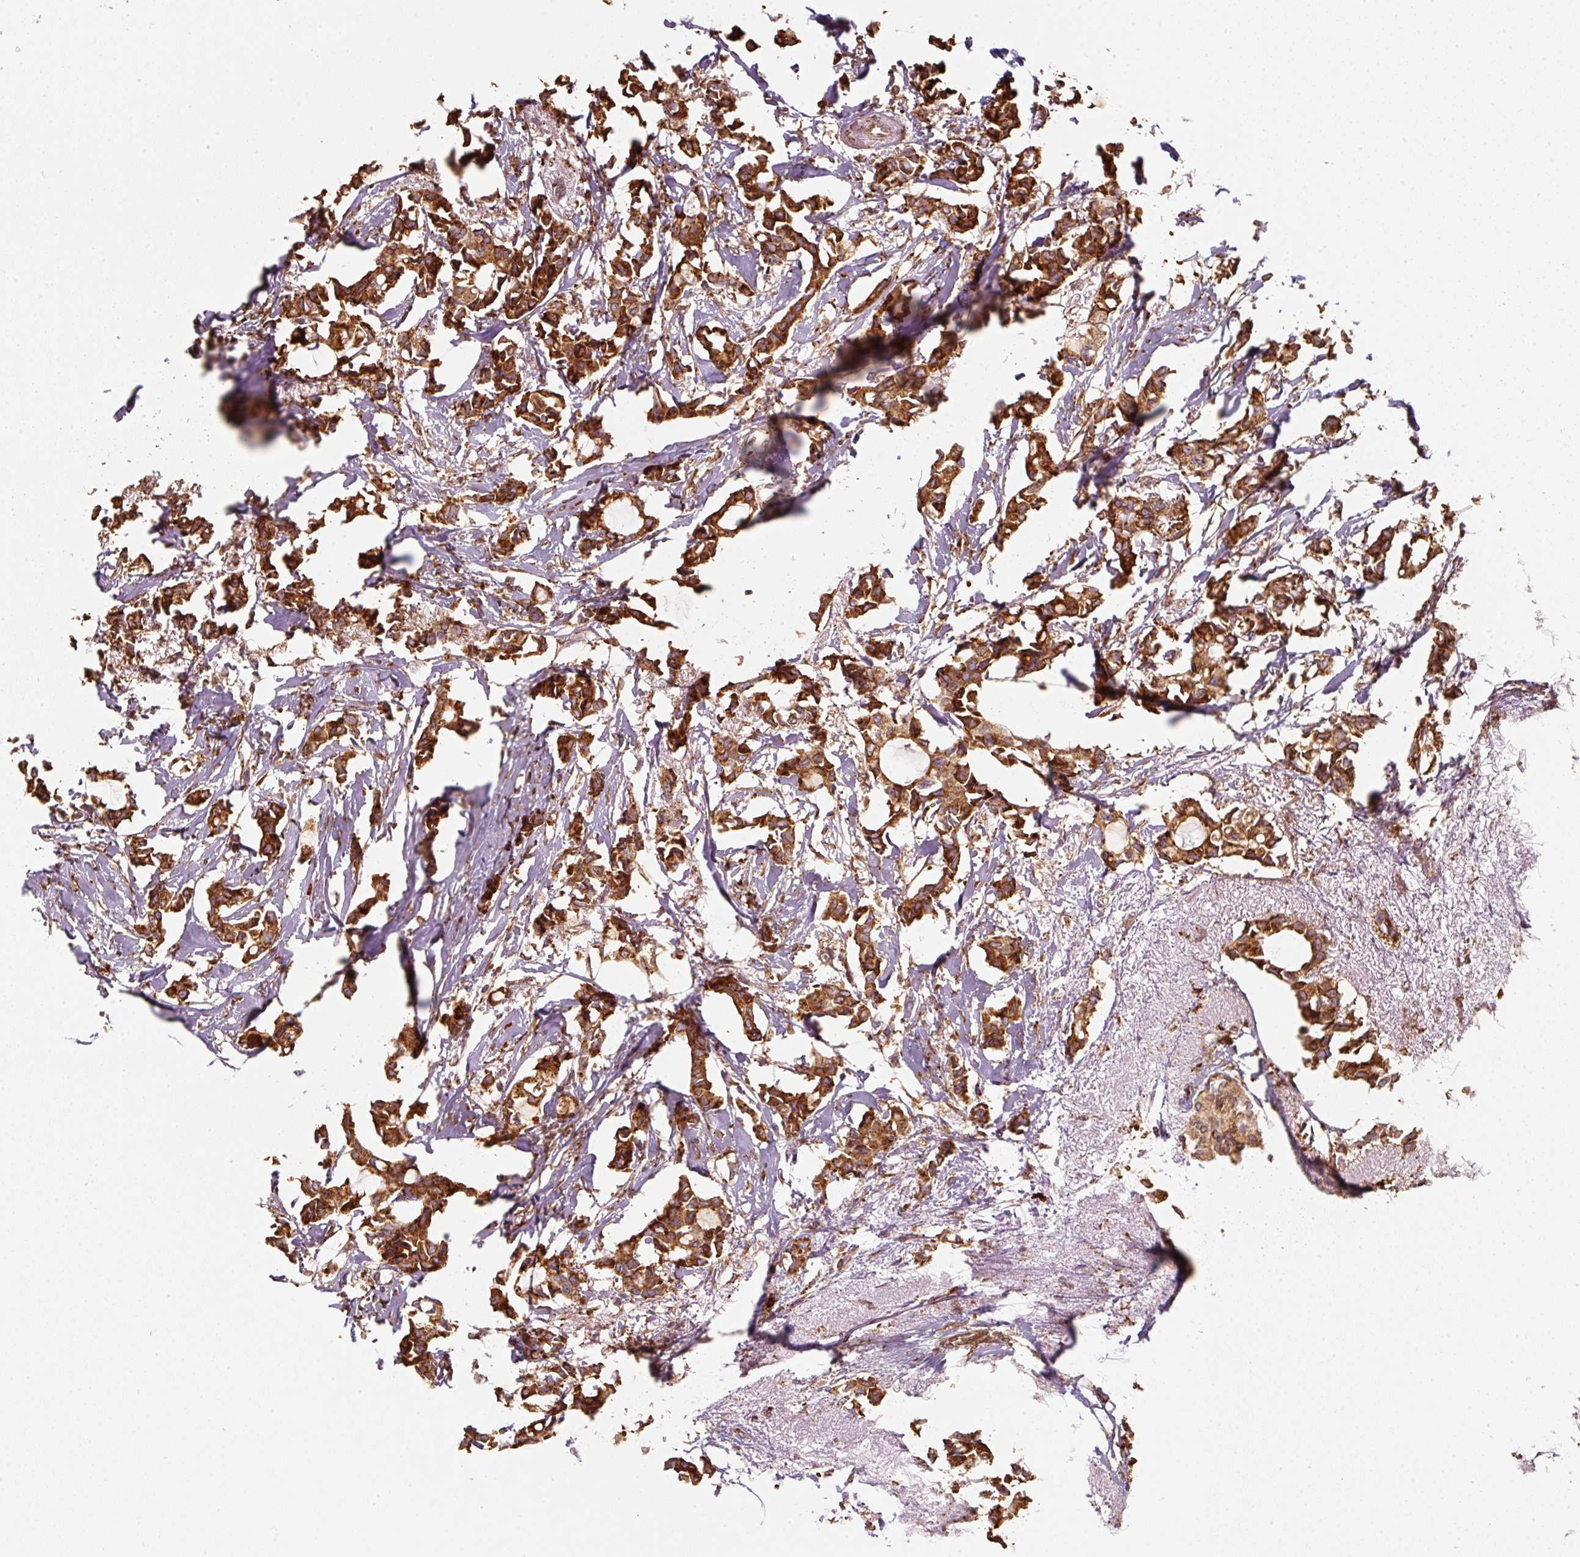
{"staining": {"intensity": "strong", "quantity": ">75%", "location": "cytoplasmic/membranous"}, "tissue": "breast cancer", "cell_type": "Tumor cells", "image_type": "cancer", "snomed": [{"axis": "morphology", "description": "Duct carcinoma"}, {"axis": "topography", "description": "Breast"}], "caption": "The image demonstrates a brown stain indicating the presence of a protein in the cytoplasmic/membranous of tumor cells in intraductal carcinoma (breast). Immunohistochemistry stains the protein in brown and the nuclei are stained blue.", "gene": "PRKCSH", "patient": {"sex": "female", "age": 73}}